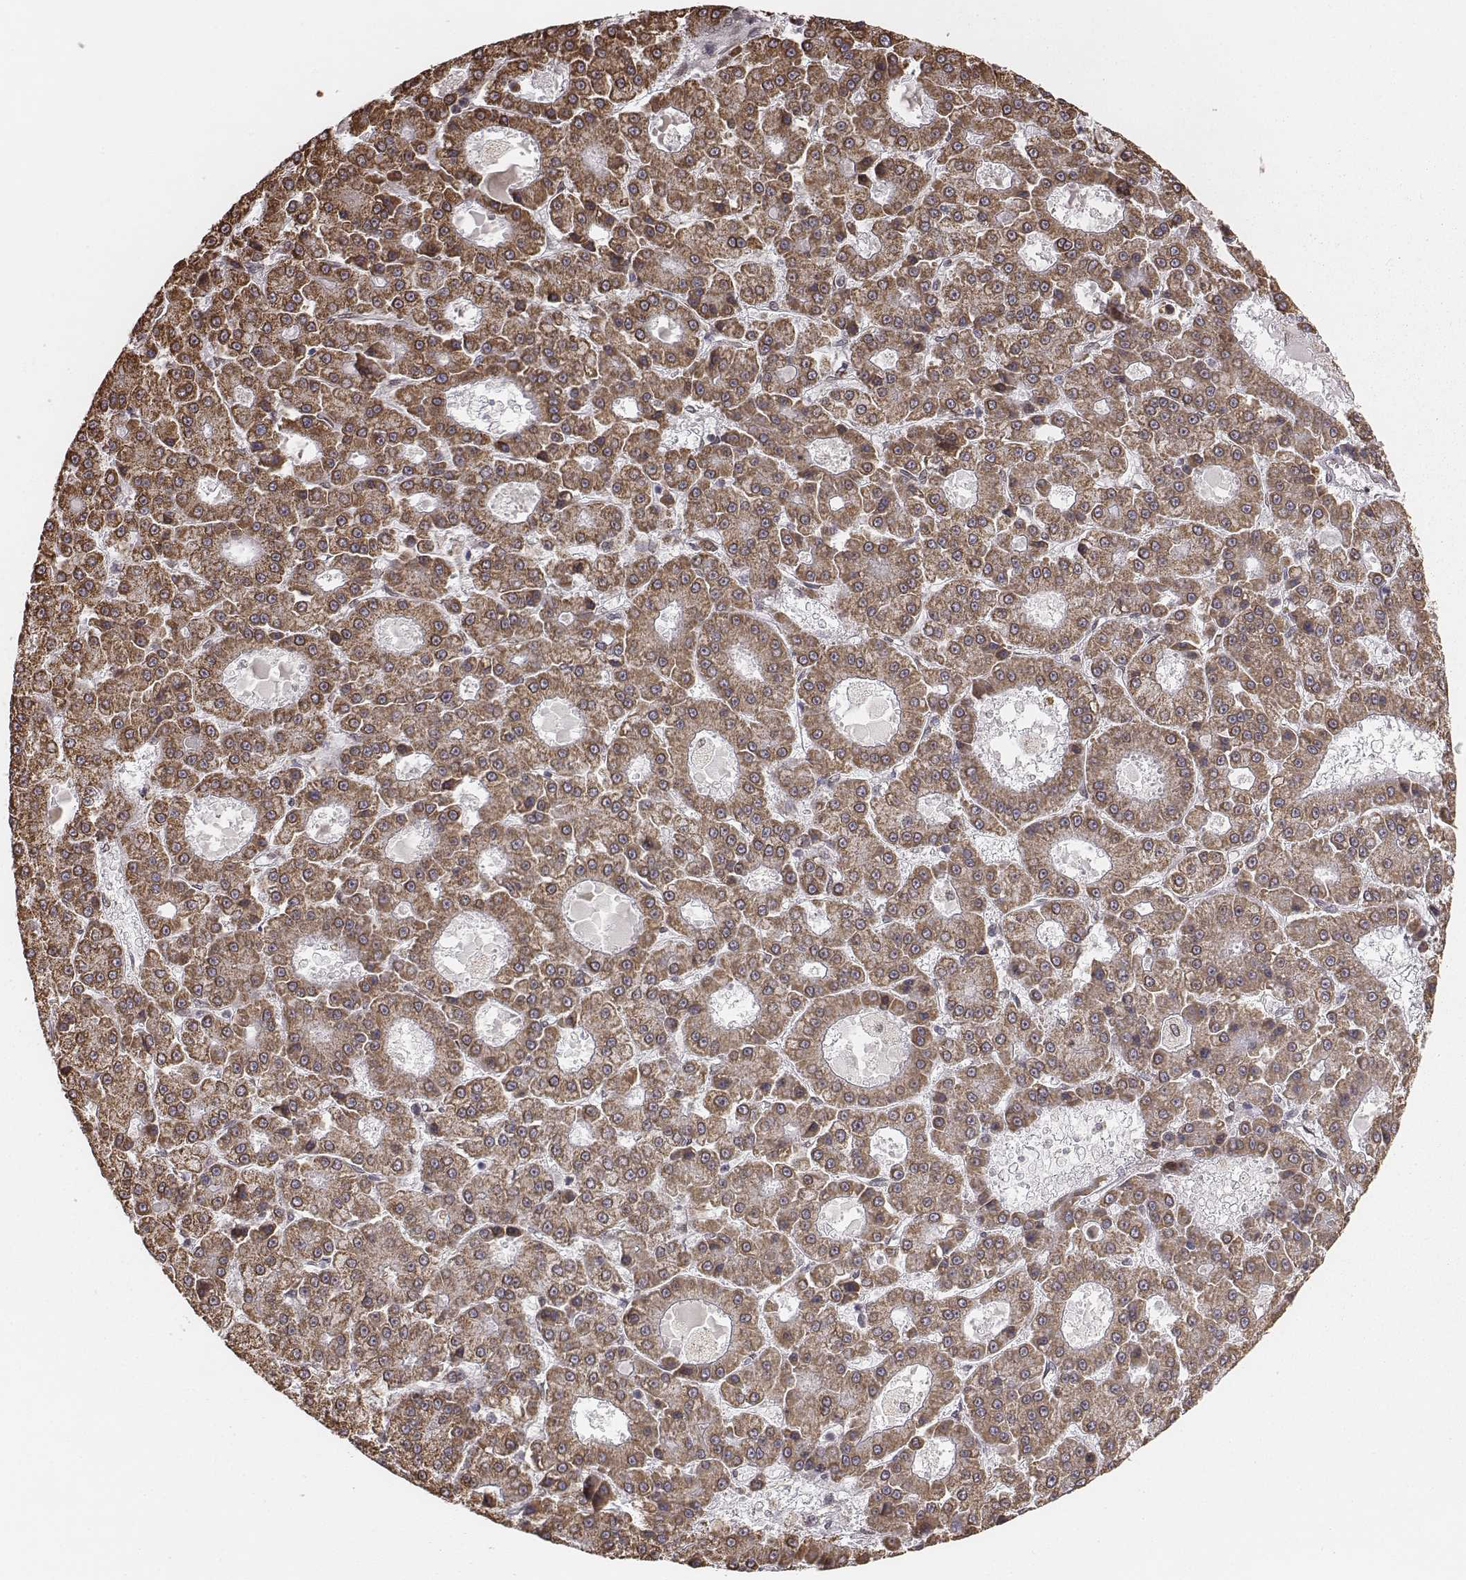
{"staining": {"intensity": "moderate", "quantity": ">75%", "location": "cytoplasmic/membranous"}, "tissue": "liver cancer", "cell_type": "Tumor cells", "image_type": "cancer", "snomed": [{"axis": "morphology", "description": "Carcinoma, Hepatocellular, NOS"}, {"axis": "topography", "description": "Liver"}], "caption": "A medium amount of moderate cytoplasmic/membranous positivity is present in approximately >75% of tumor cells in liver cancer (hepatocellular carcinoma) tissue. (DAB (3,3'-diaminobenzidine) = brown stain, brightfield microscopy at high magnification).", "gene": "ACOT2", "patient": {"sex": "male", "age": 70}}